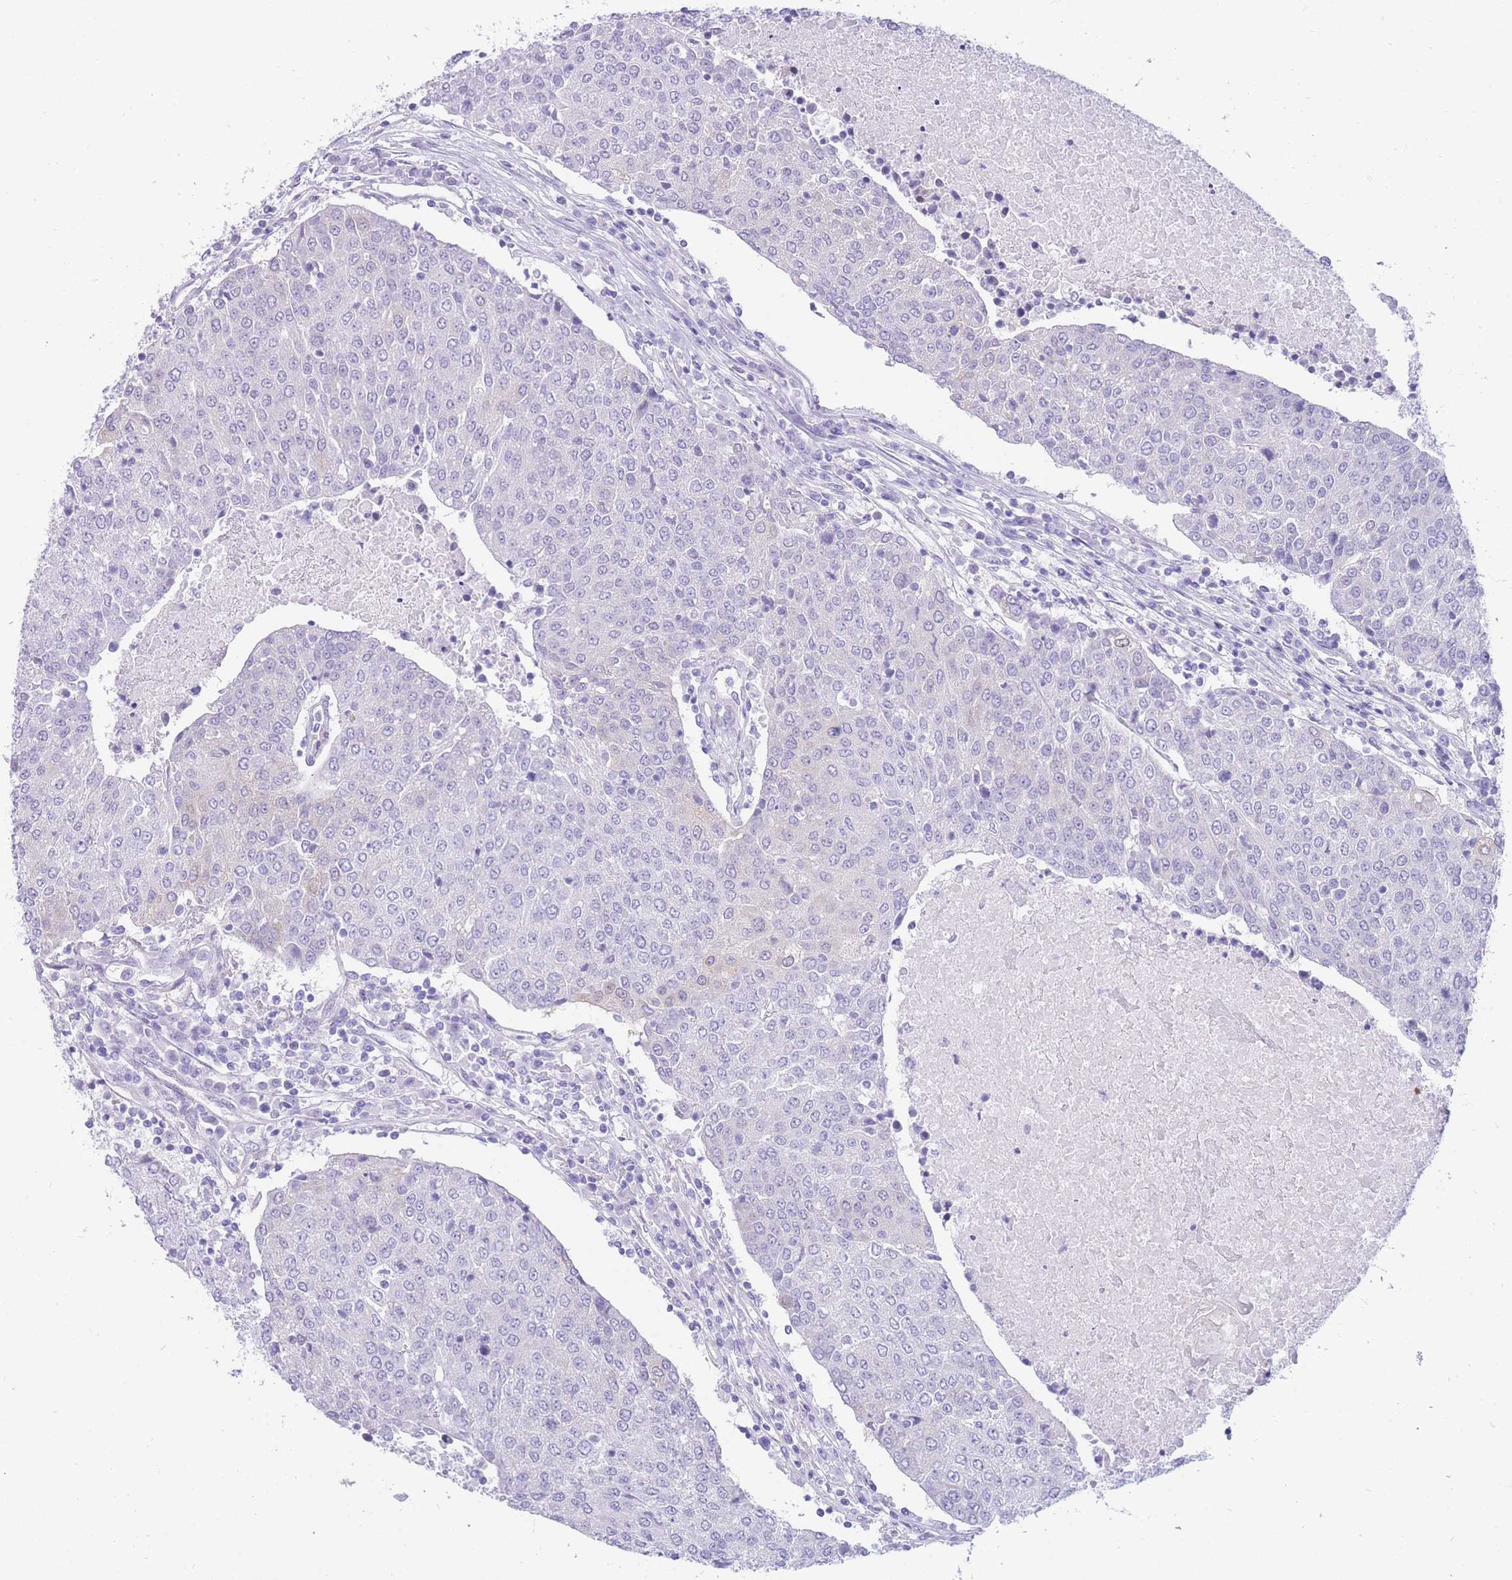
{"staining": {"intensity": "negative", "quantity": "none", "location": "none"}, "tissue": "urothelial cancer", "cell_type": "Tumor cells", "image_type": "cancer", "snomed": [{"axis": "morphology", "description": "Urothelial carcinoma, High grade"}, {"axis": "topography", "description": "Urinary bladder"}], "caption": "High power microscopy photomicrograph of an immunohistochemistry micrograph of urothelial cancer, revealing no significant expression in tumor cells.", "gene": "MTSS2", "patient": {"sex": "female", "age": 85}}